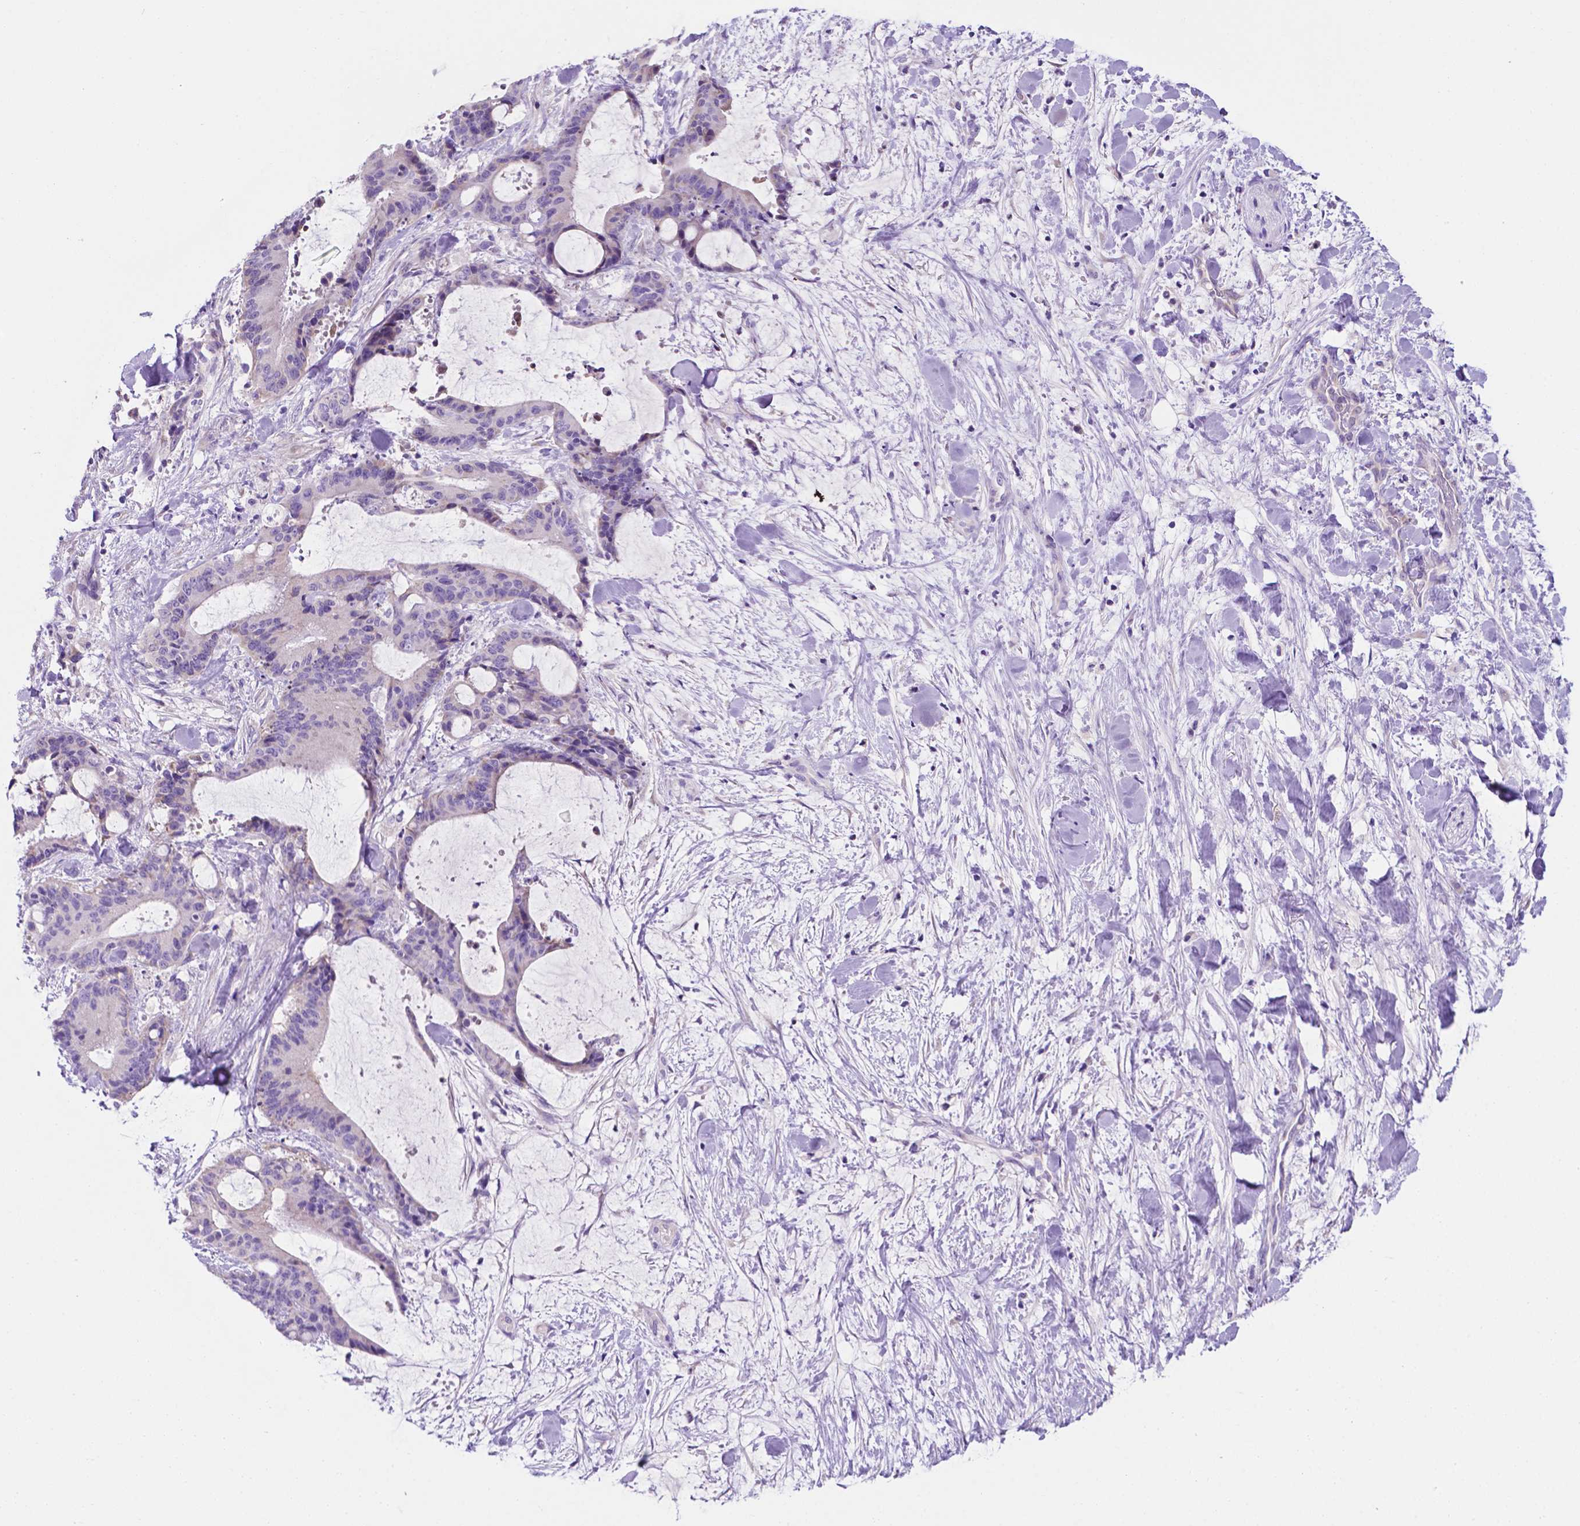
{"staining": {"intensity": "negative", "quantity": "none", "location": "none"}, "tissue": "liver cancer", "cell_type": "Tumor cells", "image_type": "cancer", "snomed": [{"axis": "morphology", "description": "Cholangiocarcinoma"}, {"axis": "topography", "description": "Liver"}], "caption": "A histopathology image of human liver cancer (cholangiocarcinoma) is negative for staining in tumor cells. The staining was performed using DAB to visualize the protein expression in brown, while the nuclei were stained in blue with hematoxylin (Magnification: 20x).", "gene": "CEACAM7", "patient": {"sex": "female", "age": 73}}